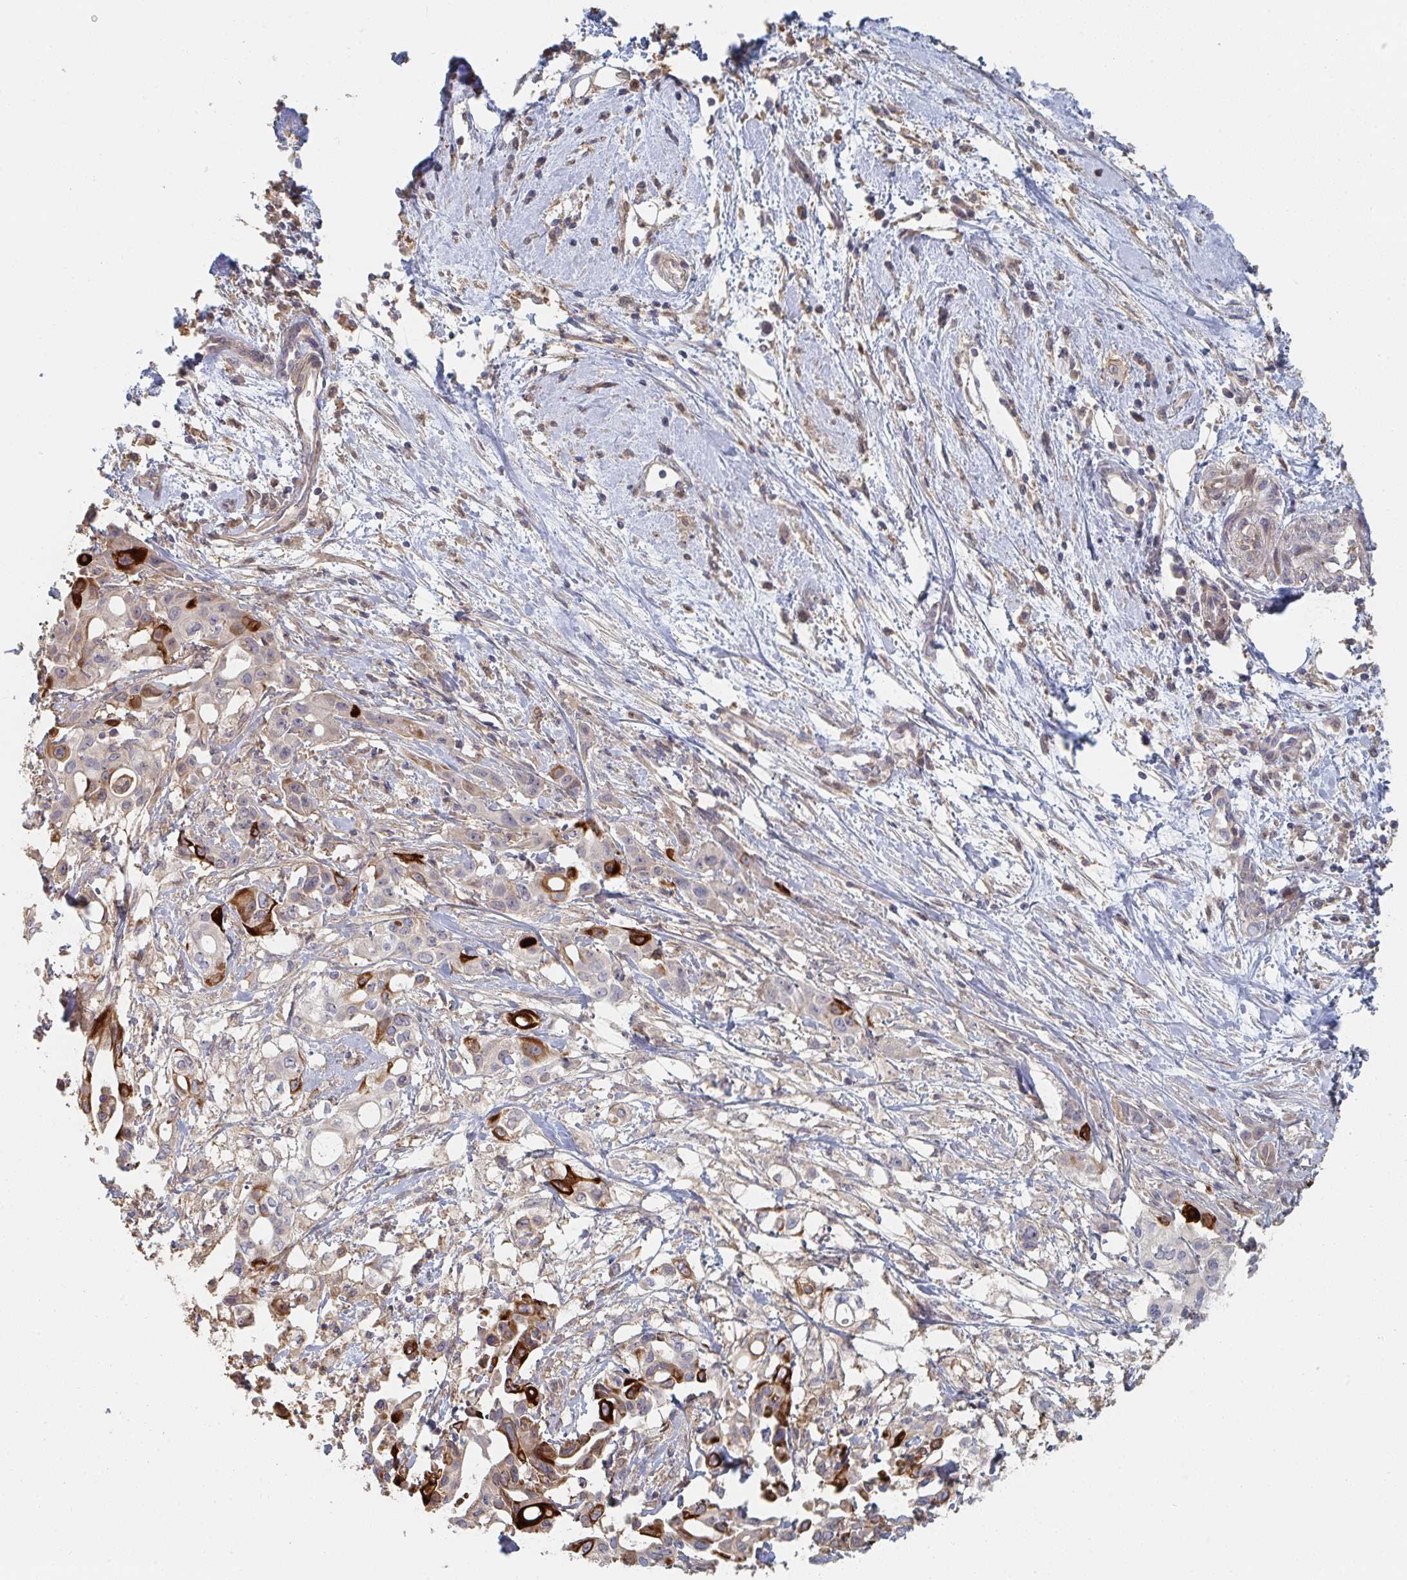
{"staining": {"intensity": "strong", "quantity": "25%-75%", "location": "cytoplasmic/membranous"}, "tissue": "pancreatic cancer", "cell_type": "Tumor cells", "image_type": "cancer", "snomed": [{"axis": "morphology", "description": "Adenocarcinoma, NOS"}, {"axis": "topography", "description": "Pancreas"}], "caption": "High-power microscopy captured an immunohistochemistry photomicrograph of pancreatic adenocarcinoma, revealing strong cytoplasmic/membranous expression in about 25%-75% of tumor cells.", "gene": "PTEN", "patient": {"sex": "female", "age": 68}}